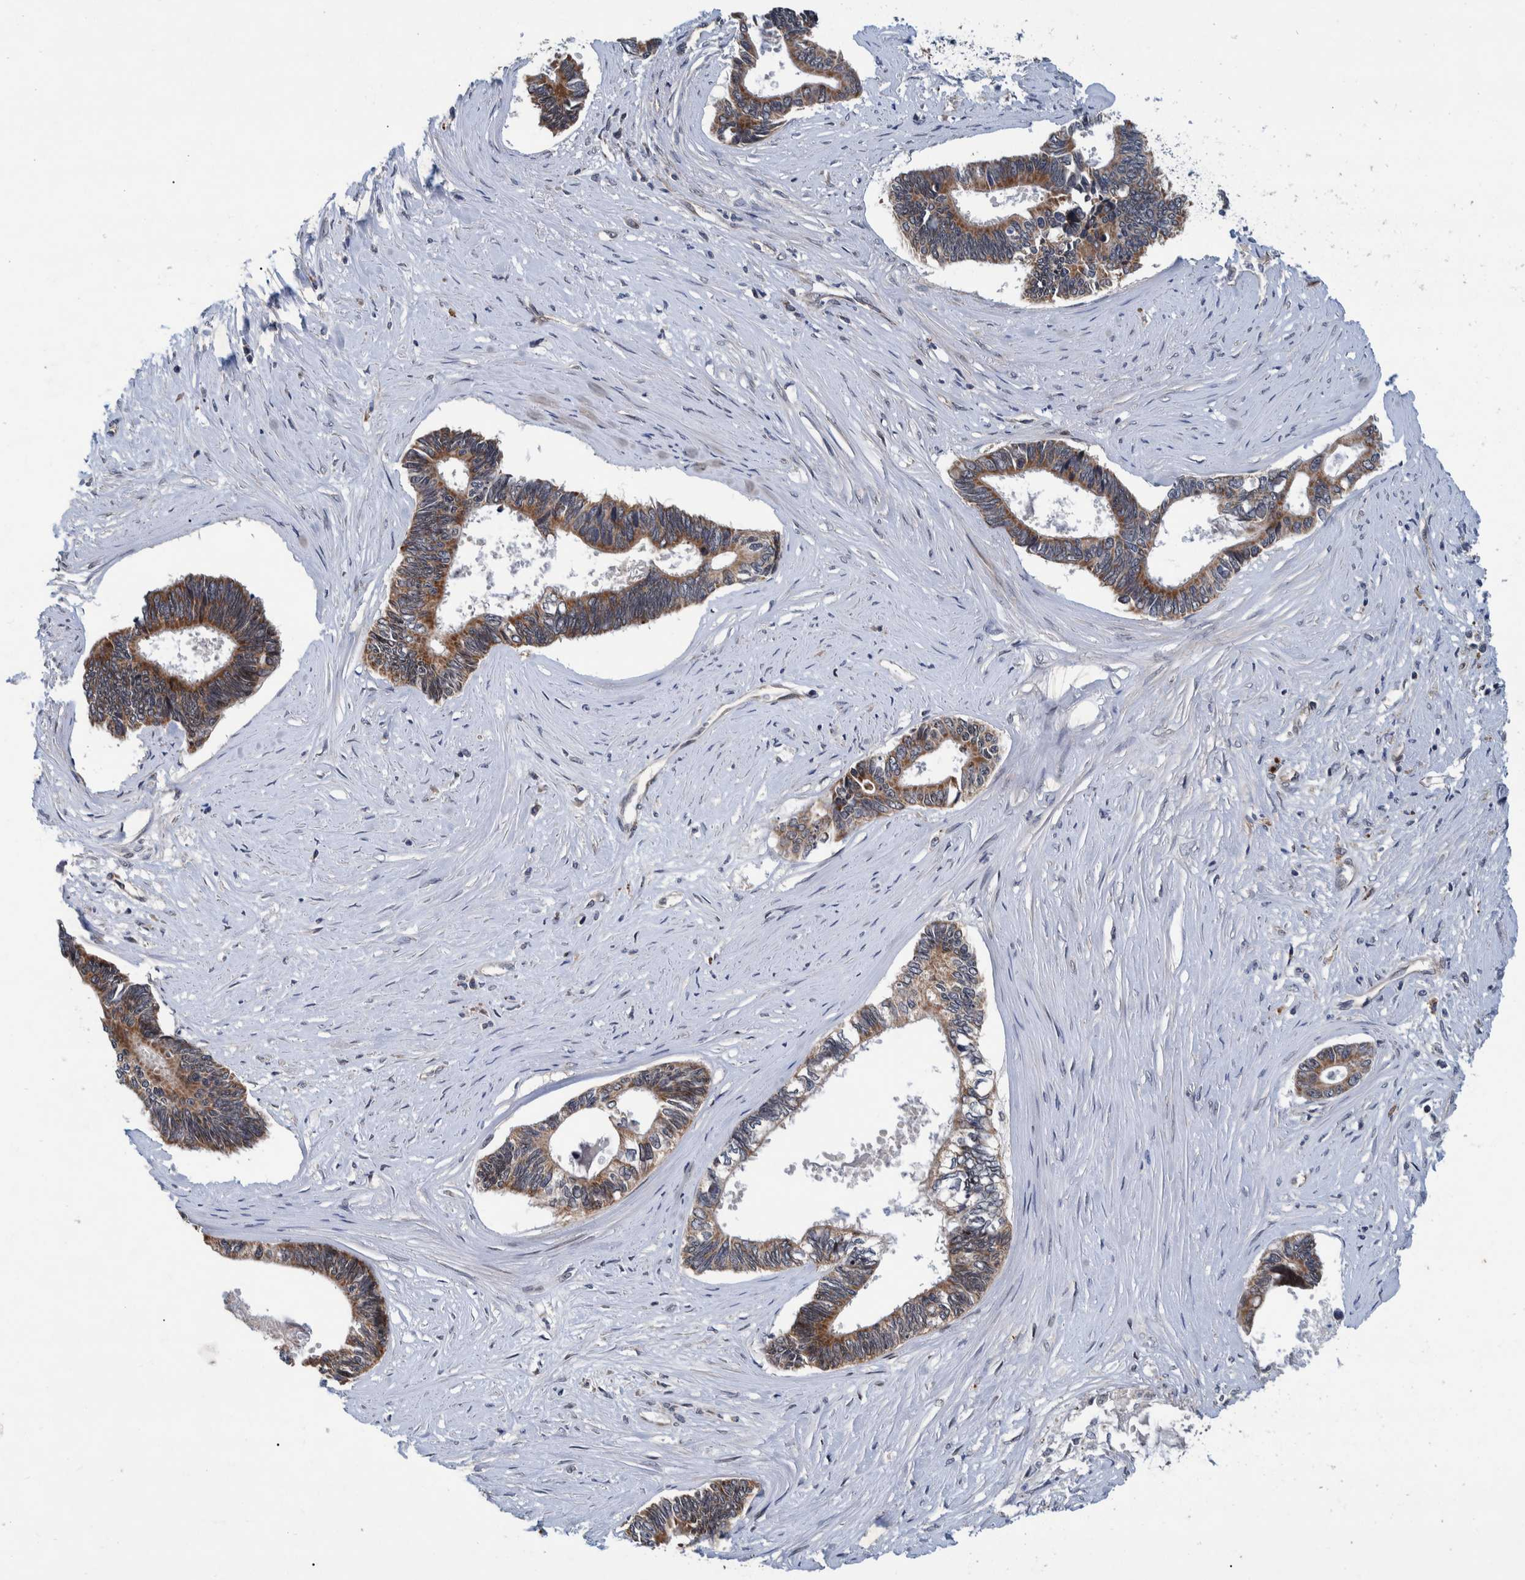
{"staining": {"intensity": "strong", "quantity": ">75%", "location": "cytoplasmic/membranous"}, "tissue": "pancreatic cancer", "cell_type": "Tumor cells", "image_type": "cancer", "snomed": [{"axis": "morphology", "description": "Adenocarcinoma, NOS"}, {"axis": "topography", "description": "Pancreas"}], "caption": "DAB immunohistochemical staining of human adenocarcinoma (pancreatic) demonstrates strong cytoplasmic/membranous protein positivity in about >75% of tumor cells.", "gene": "MRPS7", "patient": {"sex": "female", "age": 70}}